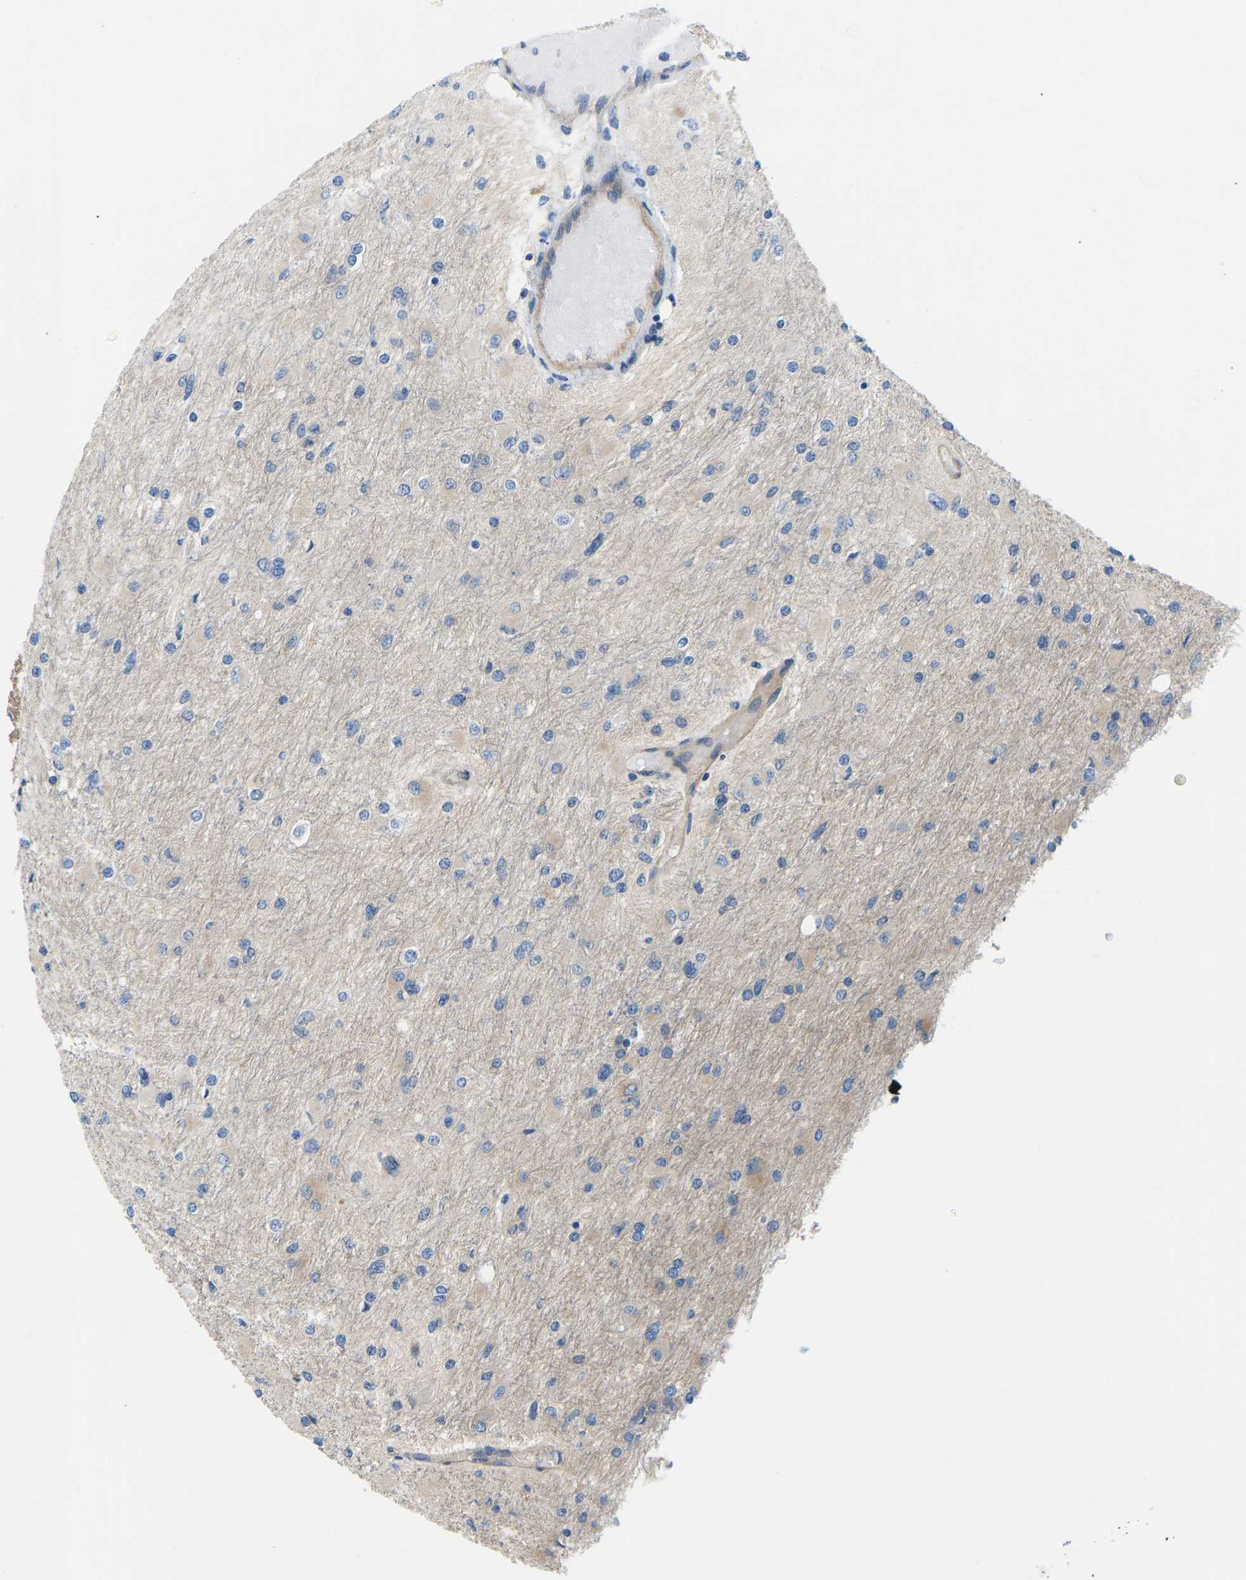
{"staining": {"intensity": "negative", "quantity": "none", "location": "none"}, "tissue": "glioma", "cell_type": "Tumor cells", "image_type": "cancer", "snomed": [{"axis": "morphology", "description": "Glioma, malignant, High grade"}, {"axis": "topography", "description": "Cerebral cortex"}], "caption": "Tumor cells show no significant expression in malignant glioma (high-grade).", "gene": "CHAD", "patient": {"sex": "female", "age": 36}}